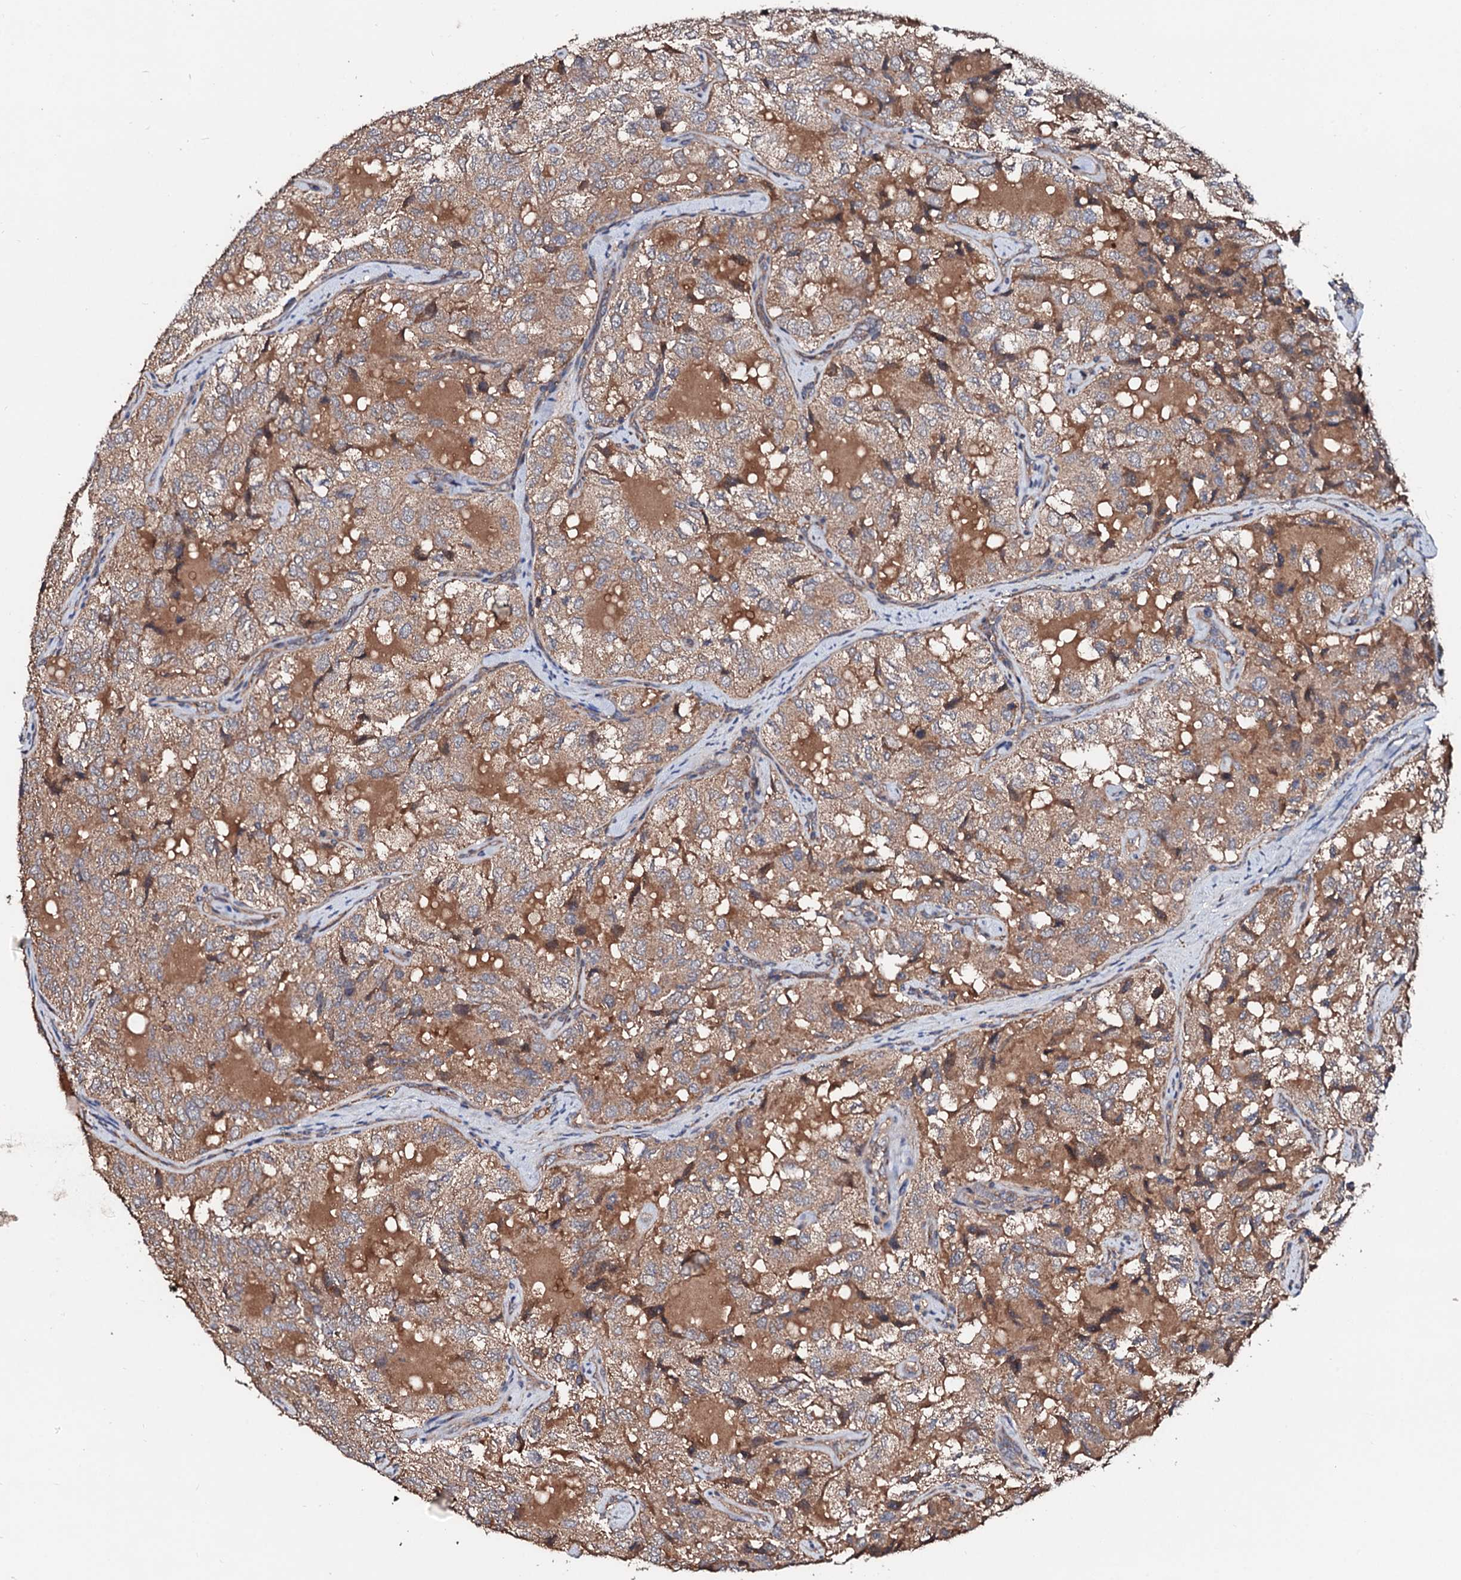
{"staining": {"intensity": "moderate", "quantity": ">75%", "location": "cytoplasmic/membranous"}, "tissue": "thyroid cancer", "cell_type": "Tumor cells", "image_type": "cancer", "snomed": [{"axis": "morphology", "description": "Follicular adenoma carcinoma, NOS"}, {"axis": "topography", "description": "Thyroid gland"}], "caption": "Thyroid follicular adenoma carcinoma was stained to show a protein in brown. There is medium levels of moderate cytoplasmic/membranous positivity in approximately >75% of tumor cells. The staining was performed using DAB (3,3'-diaminobenzidine), with brown indicating positive protein expression. Nuclei are stained blue with hematoxylin.", "gene": "EXTL1", "patient": {"sex": "male", "age": 75}}